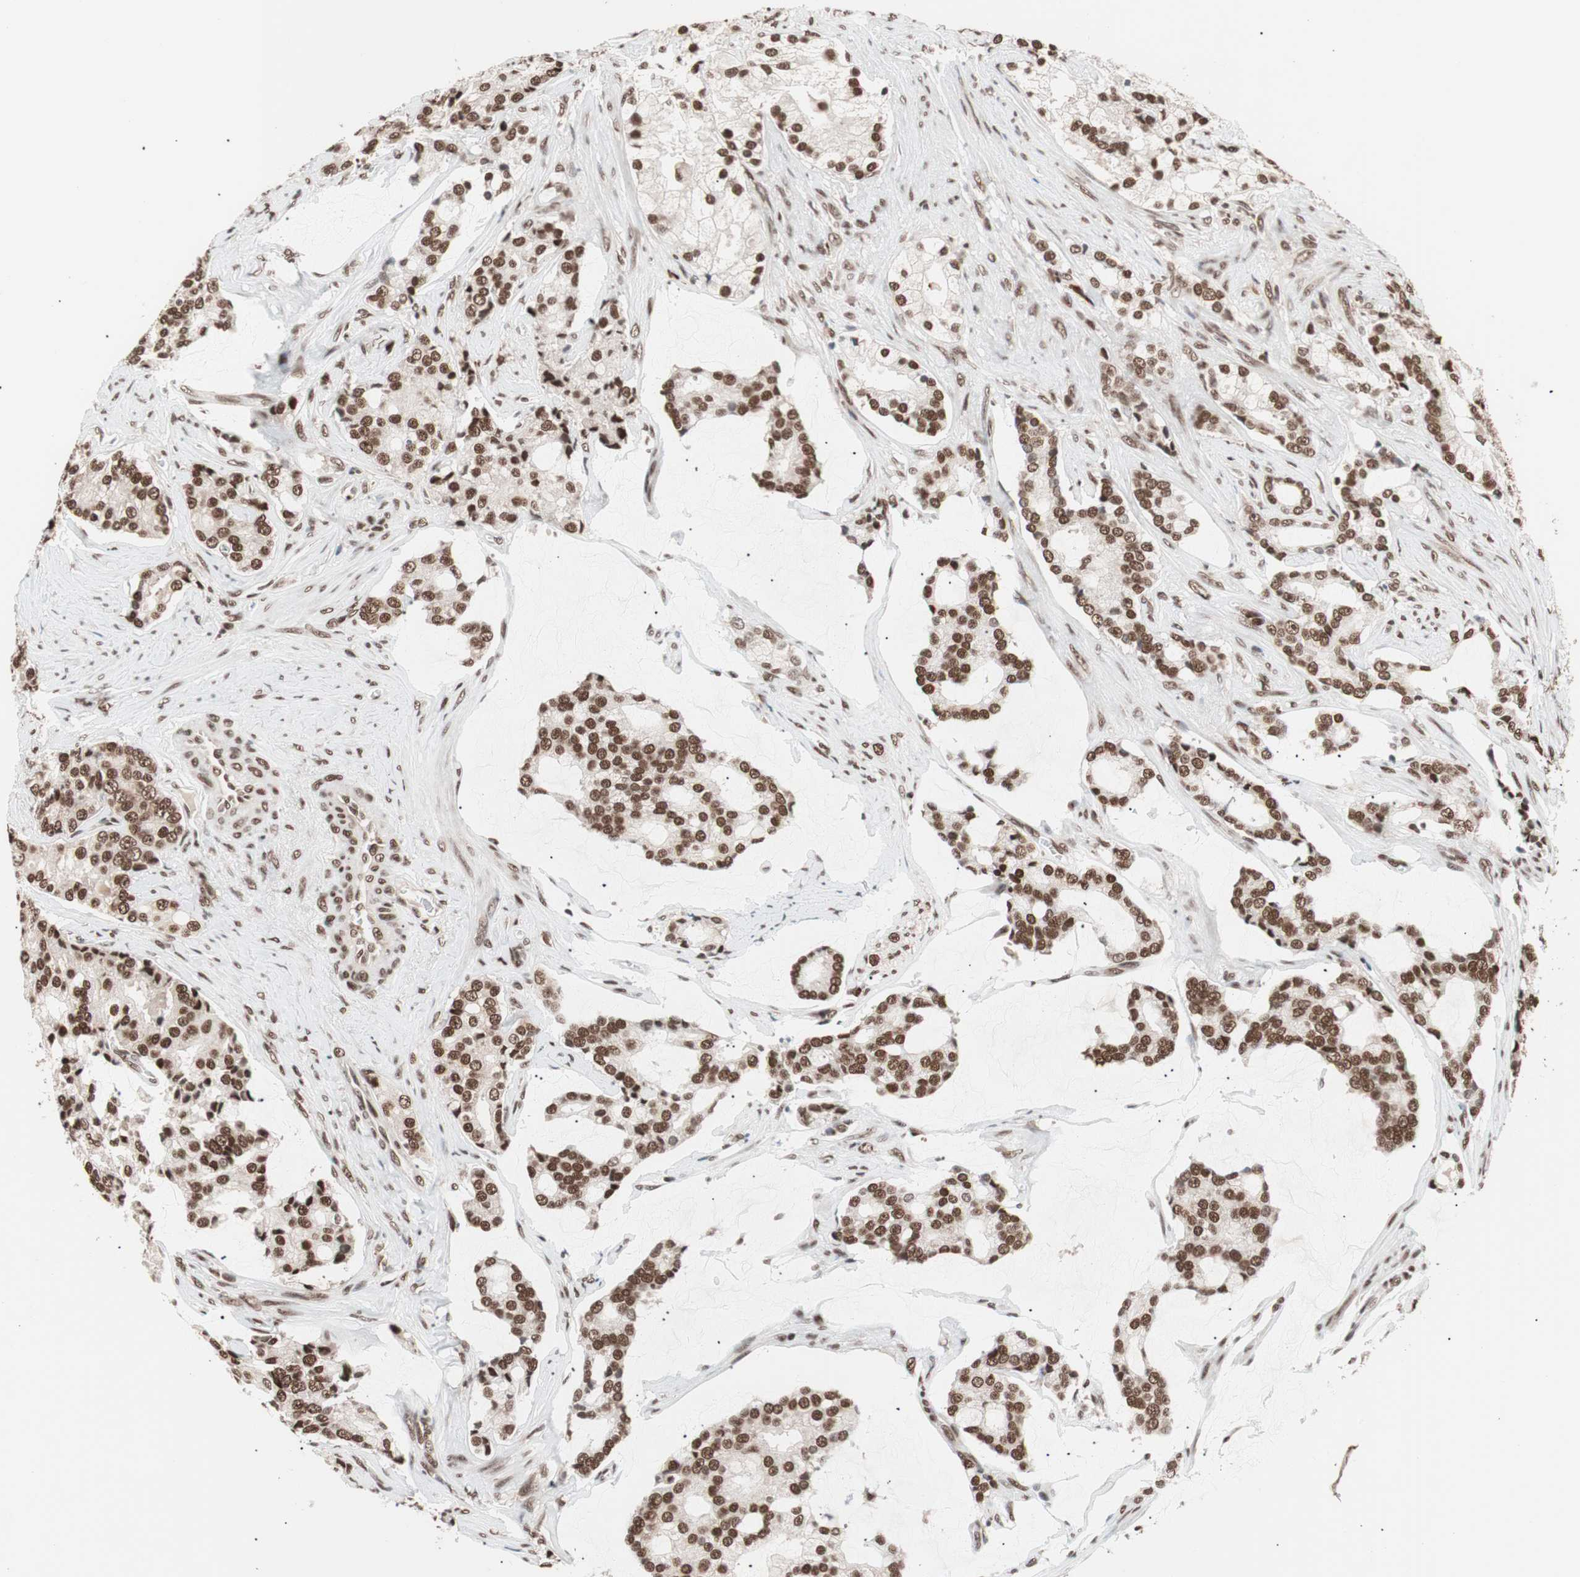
{"staining": {"intensity": "moderate", "quantity": ">75%", "location": "nuclear"}, "tissue": "prostate cancer", "cell_type": "Tumor cells", "image_type": "cancer", "snomed": [{"axis": "morphology", "description": "Adenocarcinoma, Low grade"}, {"axis": "topography", "description": "Prostate"}], "caption": "Immunohistochemistry staining of prostate cancer, which demonstrates medium levels of moderate nuclear expression in approximately >75% of tumor cells indicating moderate nuclear protein positivity. The staining was performed using DAB (3,3'-diaminobenzidine) (brown) for protein detection and nuclei were counterstained in hematoxylin (blue).", "gene": "CHAMP1", "patient": {"sex": "male", "age": 58}}